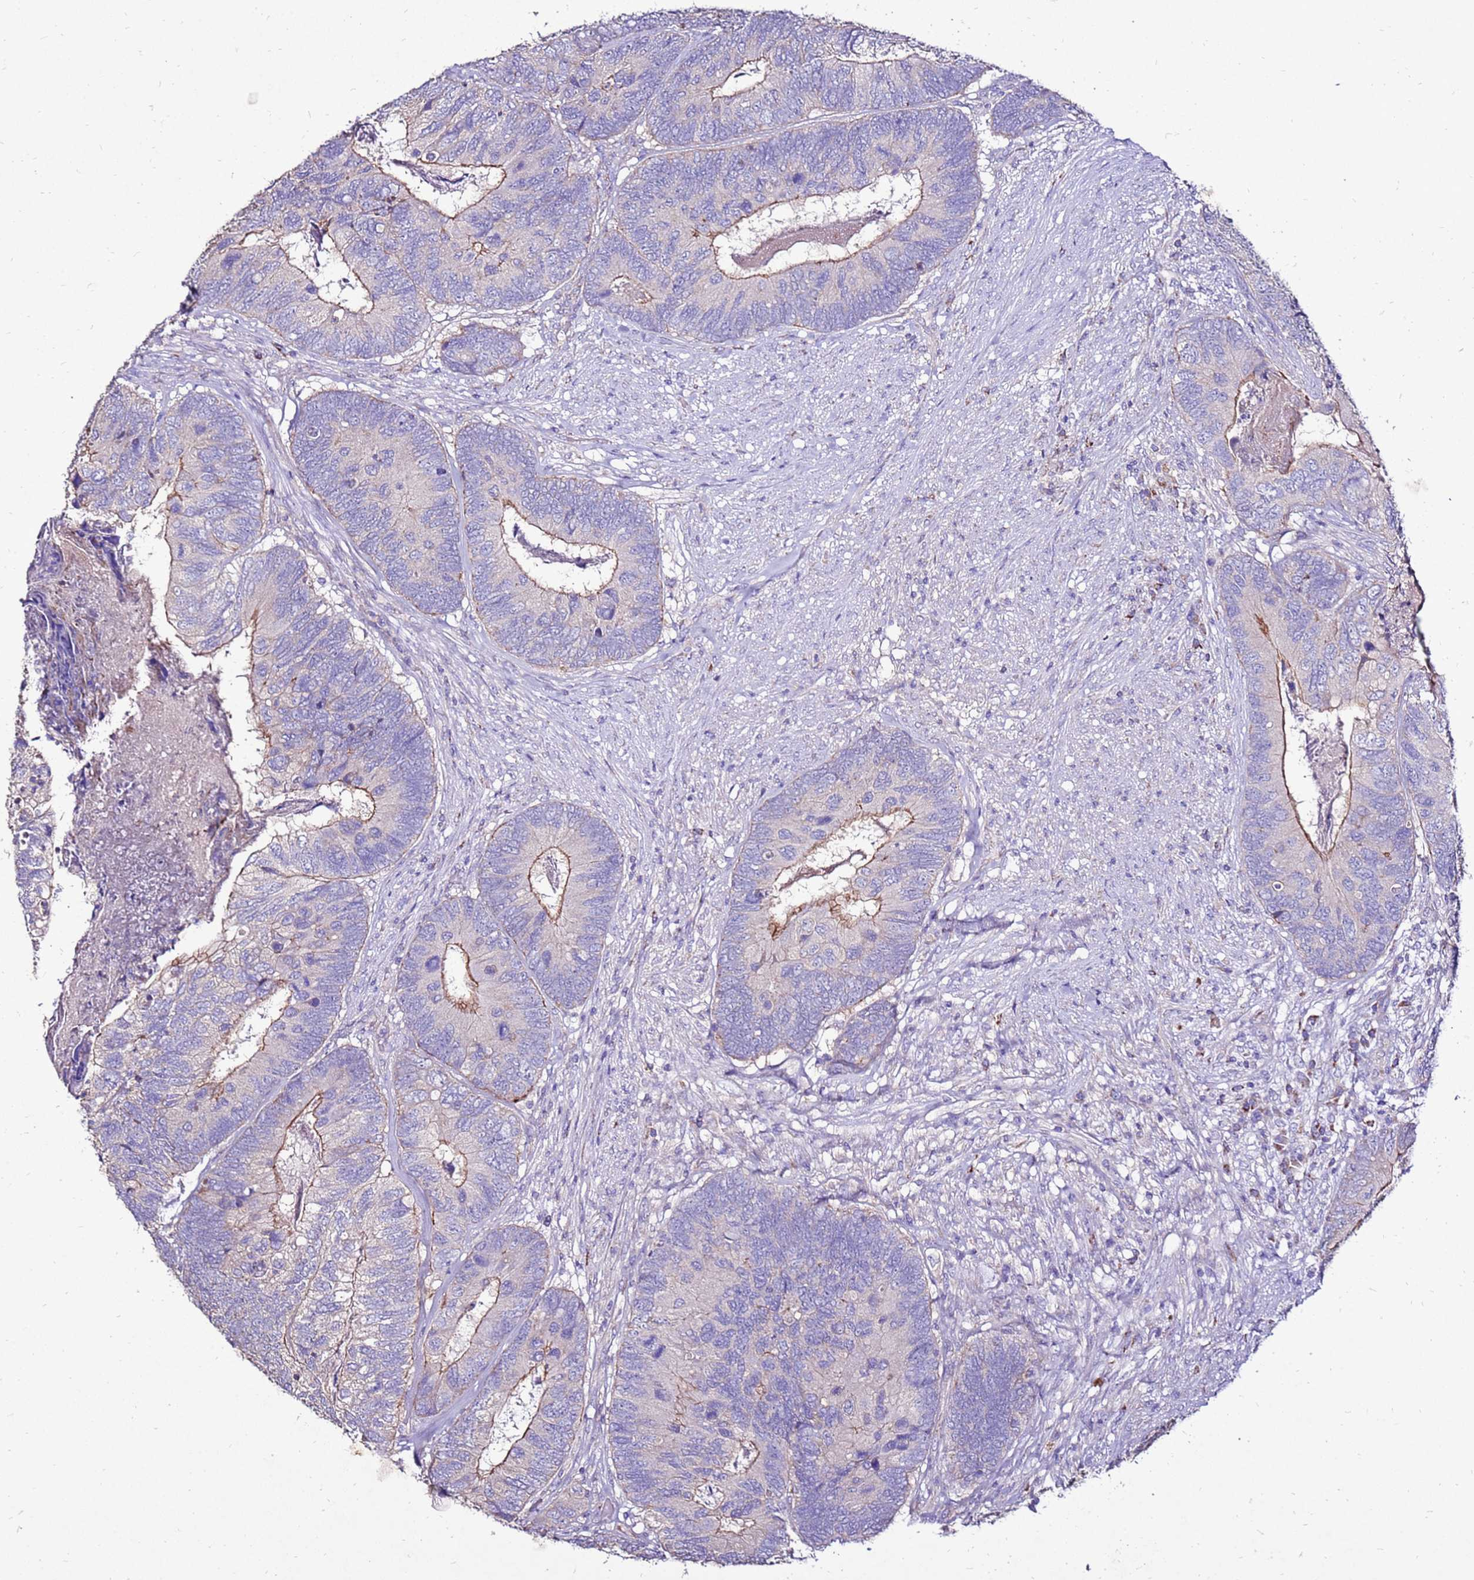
{"staining": {"intensity": "moderate", "quantity": "<25%", "location": "cytoplasmic/membranous"}, "tissue": "colorectal cancer", "cell_type": "Tumor cells", "image_type": "cancer", "snomed": [{"axis": "morphology", "description": "Adenocarcinoma, NOS"}, {"axis": "topography", "description": "Colon"}], "caption": "A histopathology image of colorectal cancer stained for a protein exhibits moderate cytoplasmic/membranous brown staining in tumor cells. (DAB IHC, brown staining for protein, blue staining for nuclei).", "gene": "TMEM106C", "patient": {"sex": "female", "age": 67}}